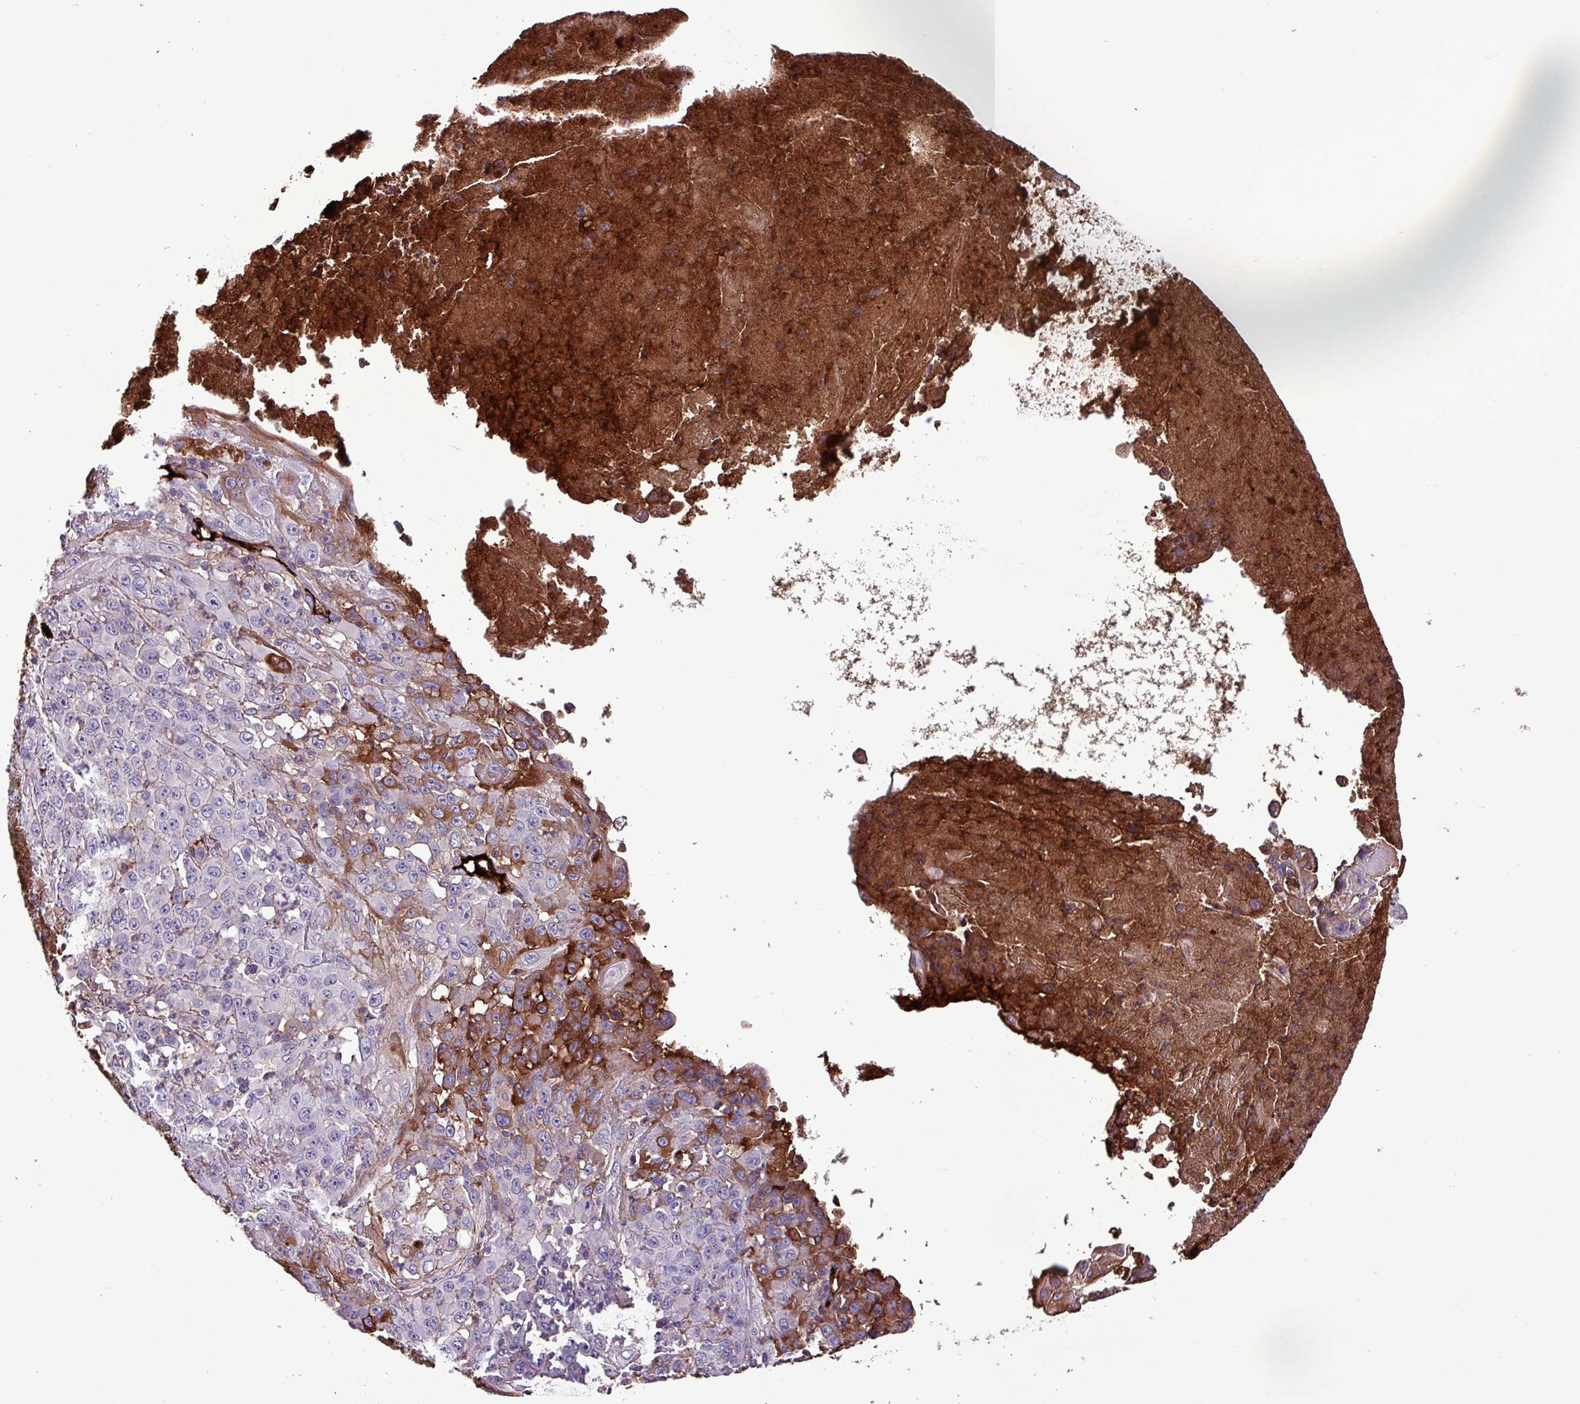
{"staining": {"intensity": "strong", "quantity": "<25%", "location": "cytoplasmic/membranous"}, "tissue": "melanoma", "cell_type": "Tumor cells", "image_type": "cancer", "snomed": [{"axis": "morphology", "description": "Malignant melanoma, Metastatic site"}, {"axis": "topography", "description": "Brain"}], "caption": "IHC image of human melanoma stained for a protein (brown), which reveals medium levels of strong cytoplasmic/membranous expression in approximately <25% of tumor cells.", "gene": "HP", "patient": {"sex": "female", "age": 53}}